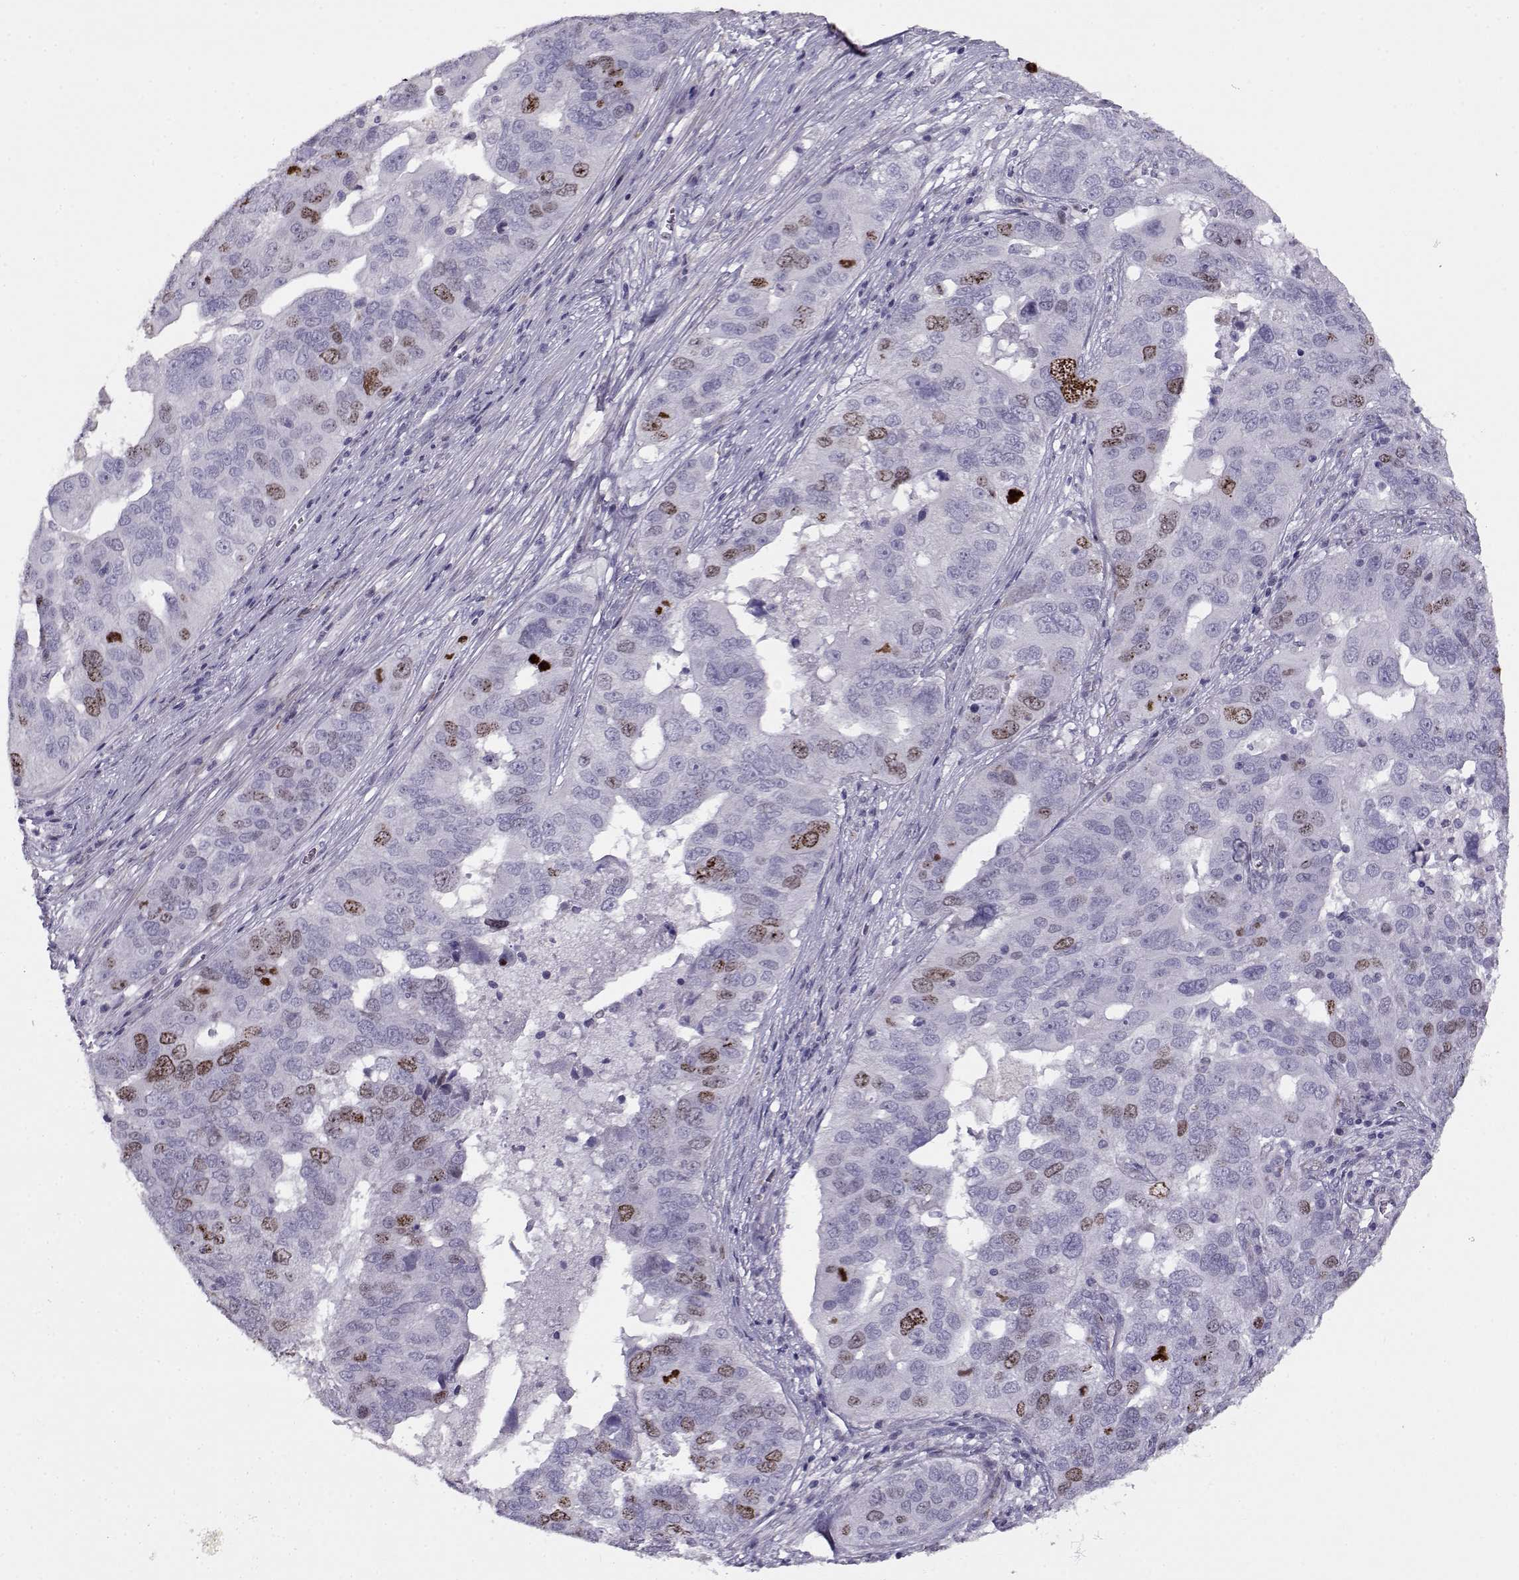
{"staining": {"intensity": "moderate", "quantity": "<25%", "location": "nuclear"}, "tissue": "ovarian cancer", "cell_type": "Tumor cells", "image_type": "cancer", "snomed": [{"axis": "morphology", "description": "Carcinoma, endometroid"}, {"axis": "topography", "description": "Soft tissue"}, {"axis": "topography", "description": "Ovary"}], "caption": "Immunohistochemistry (IHC) of human ovarian cancer (endometroid carcinoma) demonstrates low levels of moderate nuclear positivity in about <25% of tumor cells.", "gene": "NPW", "patient": {"sex": "female", "age": 52}}